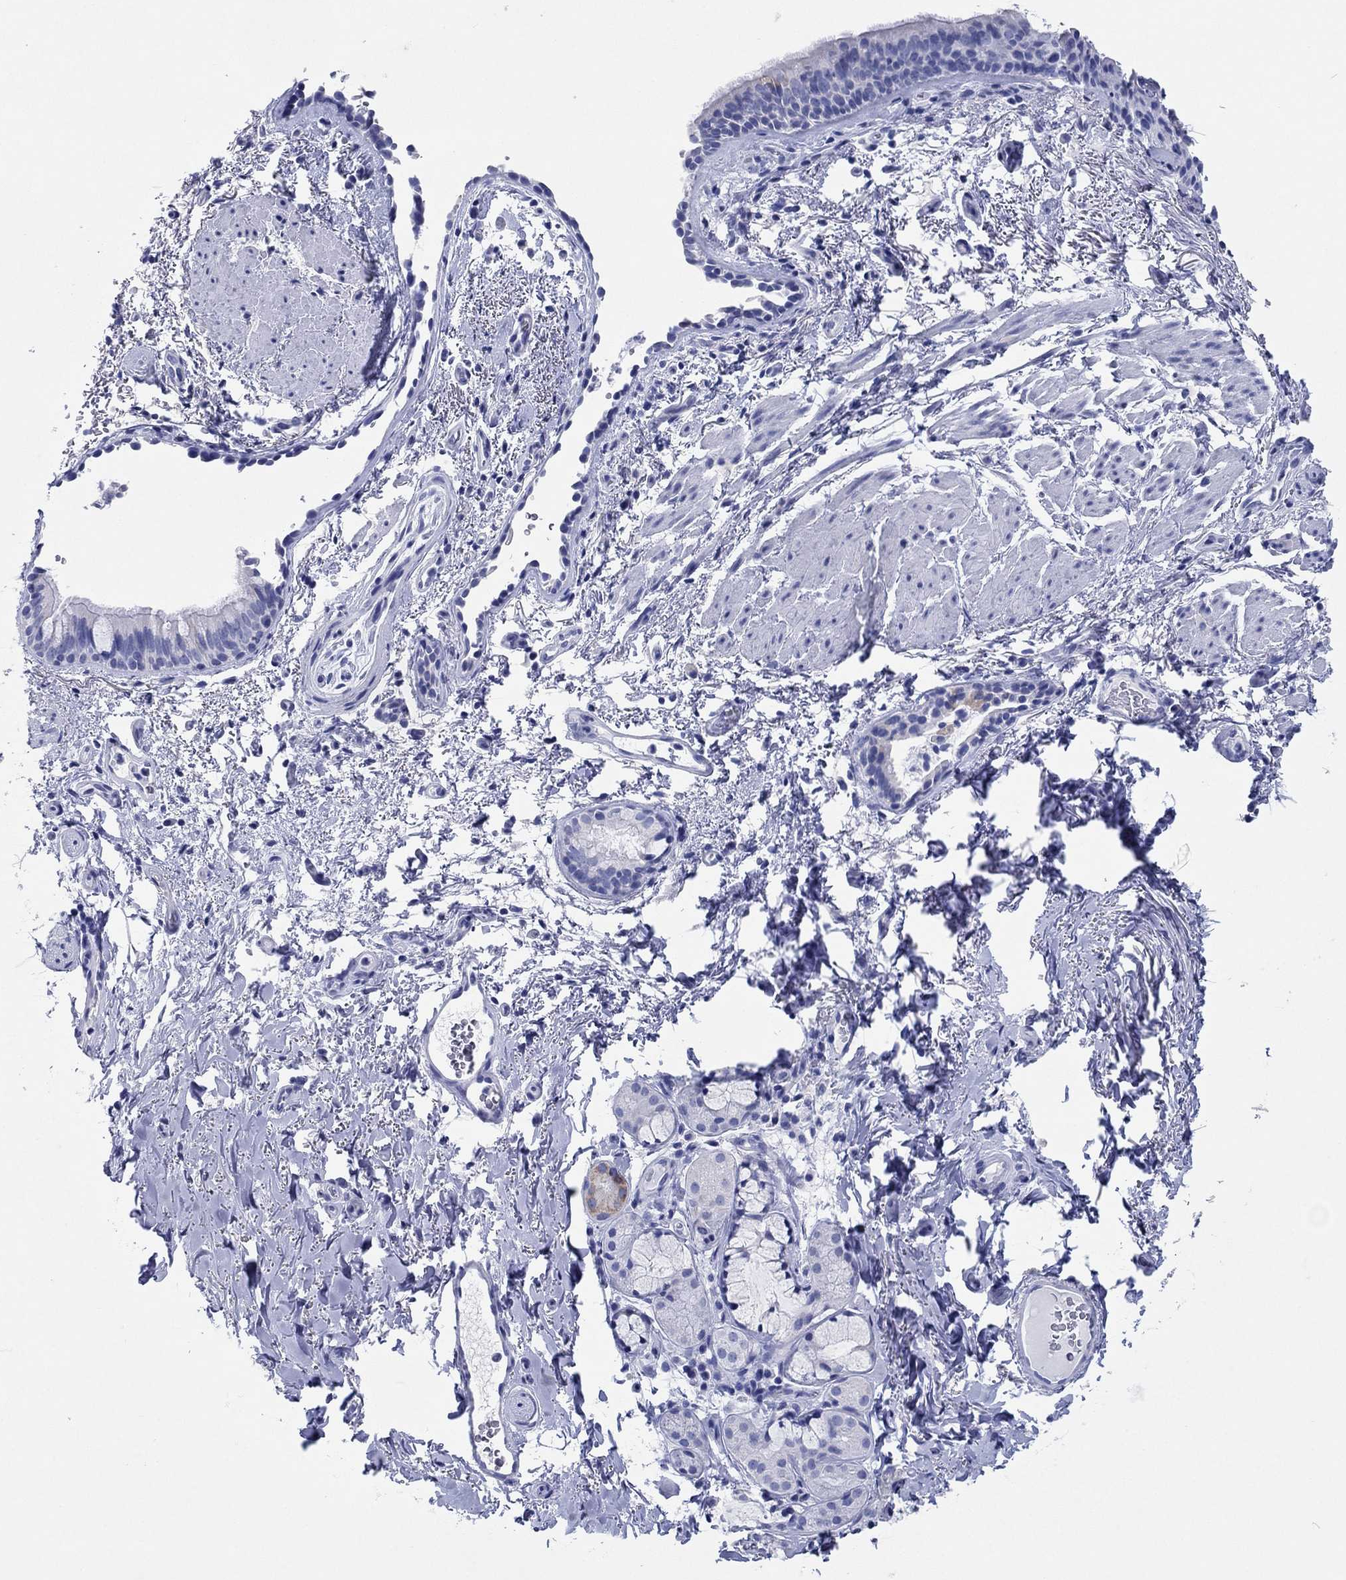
{"staining": {"intensity": "negative", "quantity": "none", "location": "none"}, "tissue": "bronchus", "cell_type": "Respiratory epithelial cells", "image_type": "normal", "snomed": [{"axis": "morphology", "description": "Normal tissue, NOS"}, {"axis": "topography", "description": "Bronchus"}], "caption": "Immunohistochemistry image of benign bronchus: bronchus stained with DAB (3,3'-diaminobenzidine) demonstrates no significant protein staining in respiratory epithelial cells.", "gene": "HCRT", "patient": {"sex": "female", "age": 64}}